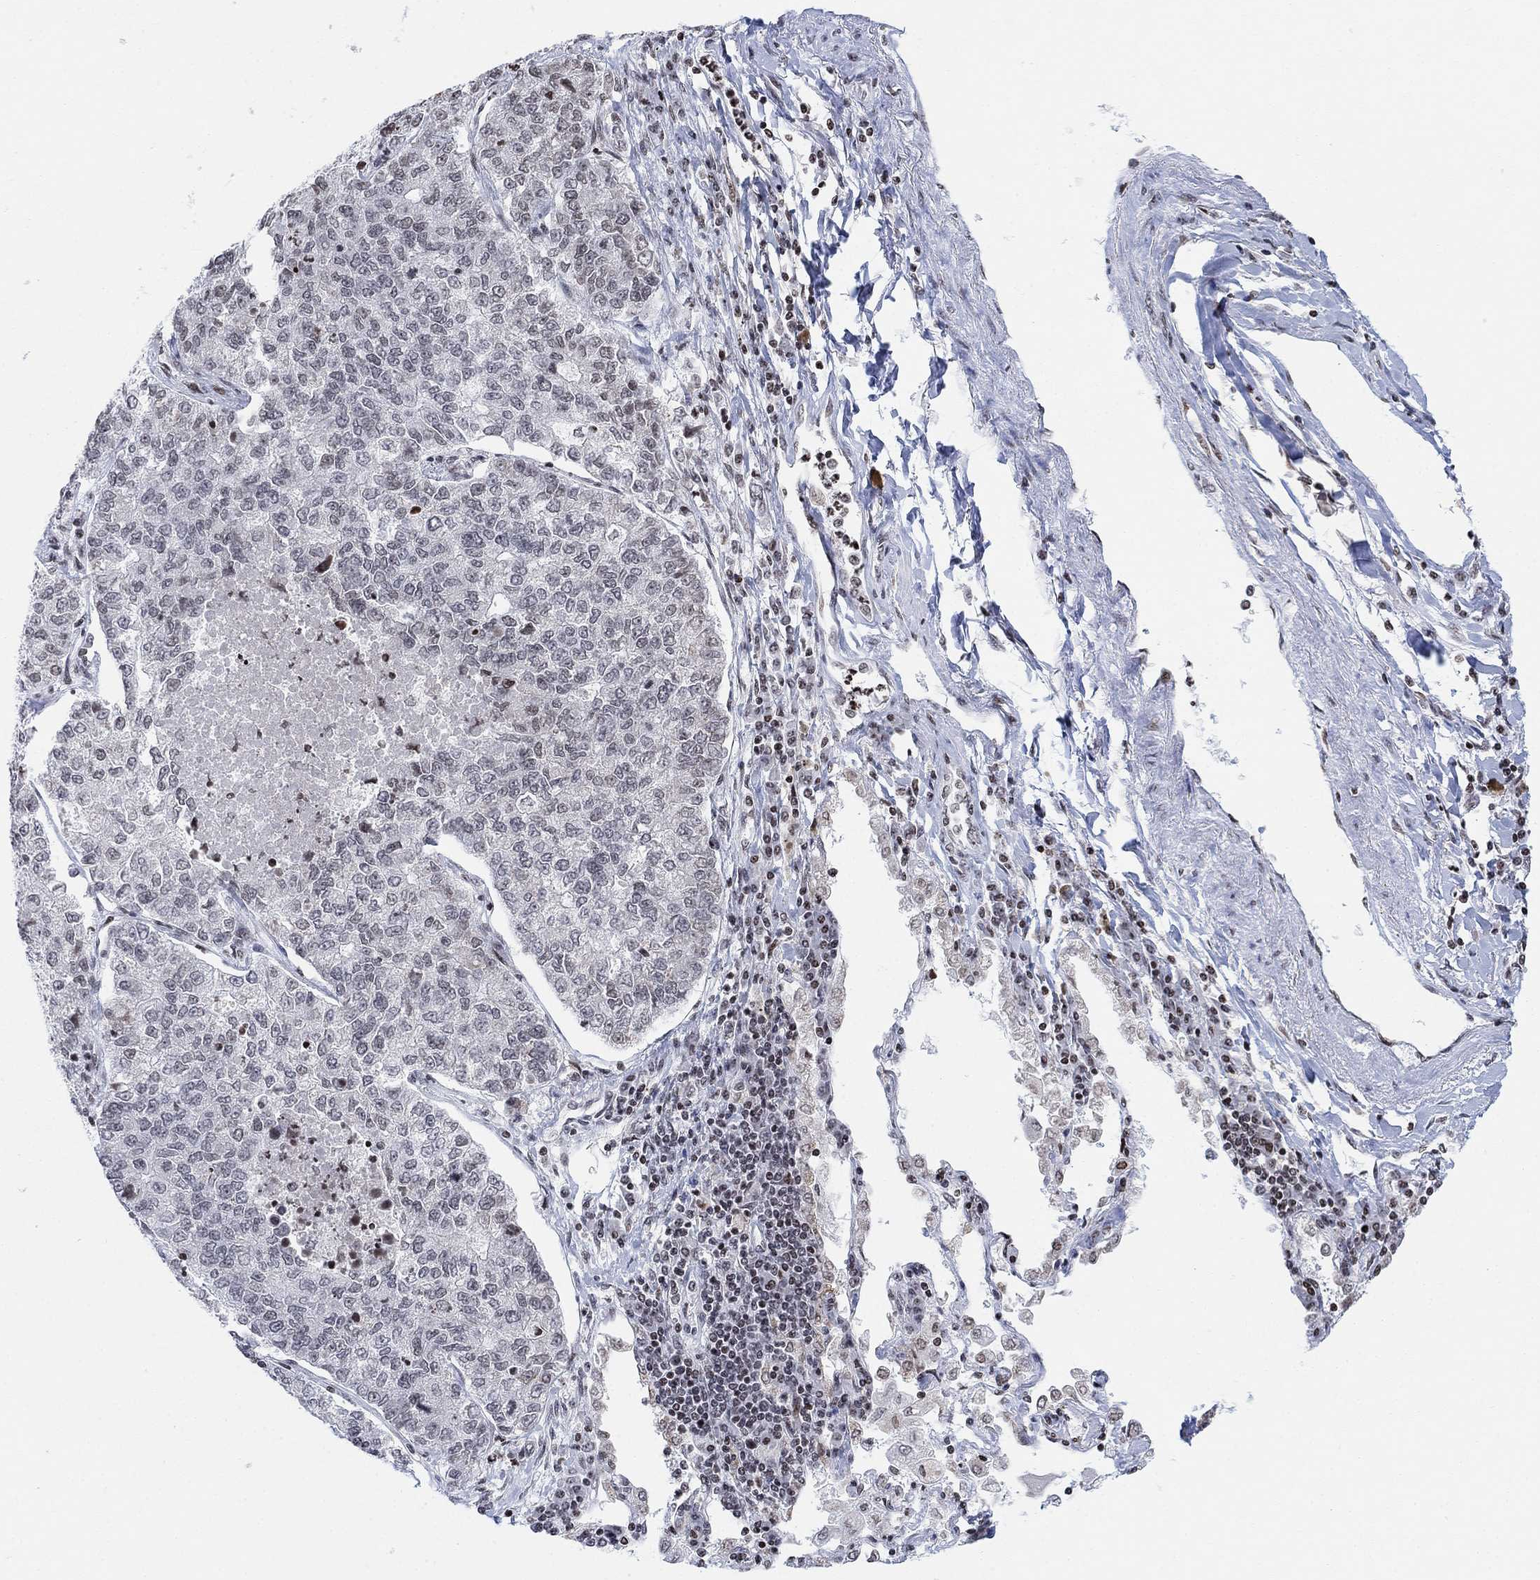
{"staining": {"intensity": "negative", "quantity": "none", "location": "none"}, "tissue": "lung cancer", "cell_type": "Tumor cells", "image_type": "cancer", "snomed": [{"axis": "morphology", "description": "Adenocarcinoma, NOS"}, {"axis": "topography", "description": "Lung"}], "caption": "Protein analysis of lung adenocarcinoma demonstrates no significant positivity in tumor cells.", "gene": "ABHD14A", "patient": {"sex": "male", "age": 49}}